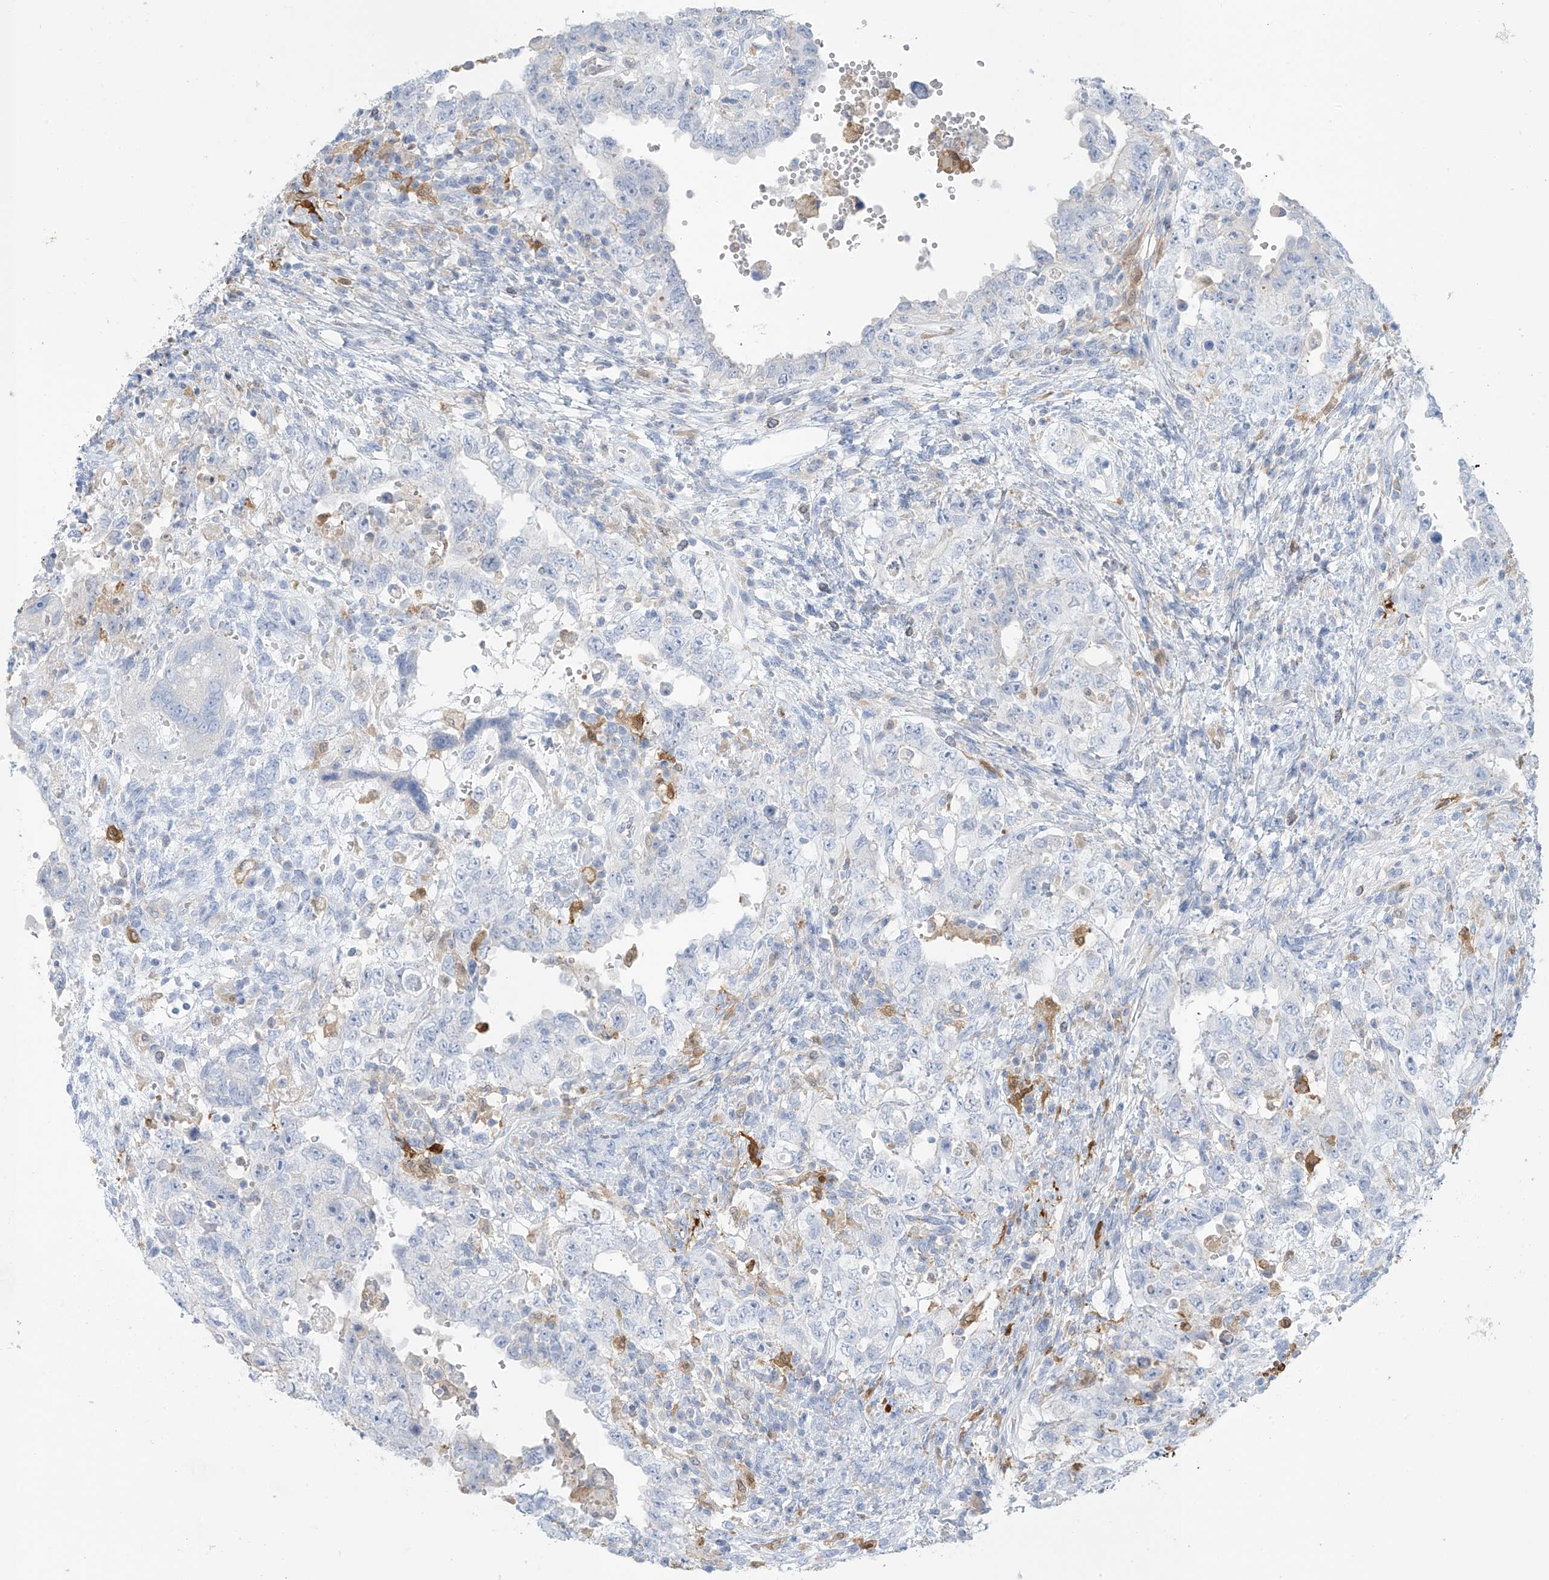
{"staining": {"intensity": "negative", "quantity": "none", "location": "none"}, "tissue": "testis cancer", "cell_type": "Tumor cells", "image_type": "cancer", "snomed": [{"axis": "morphology", "description": "Carcinoma, Embryonal, NOS"}, {"axis": "topography", "description": "Testis"}], "caption": "This is a histopathology image of IHC staining of embryonal carcinoma (testis), which shows no positivity in tumor cells. (Immunohistochemistry, brightfield microscopy, high magnification).", "gene": "TRMT2B", "patient": {"sex": "male", "age": 26}}